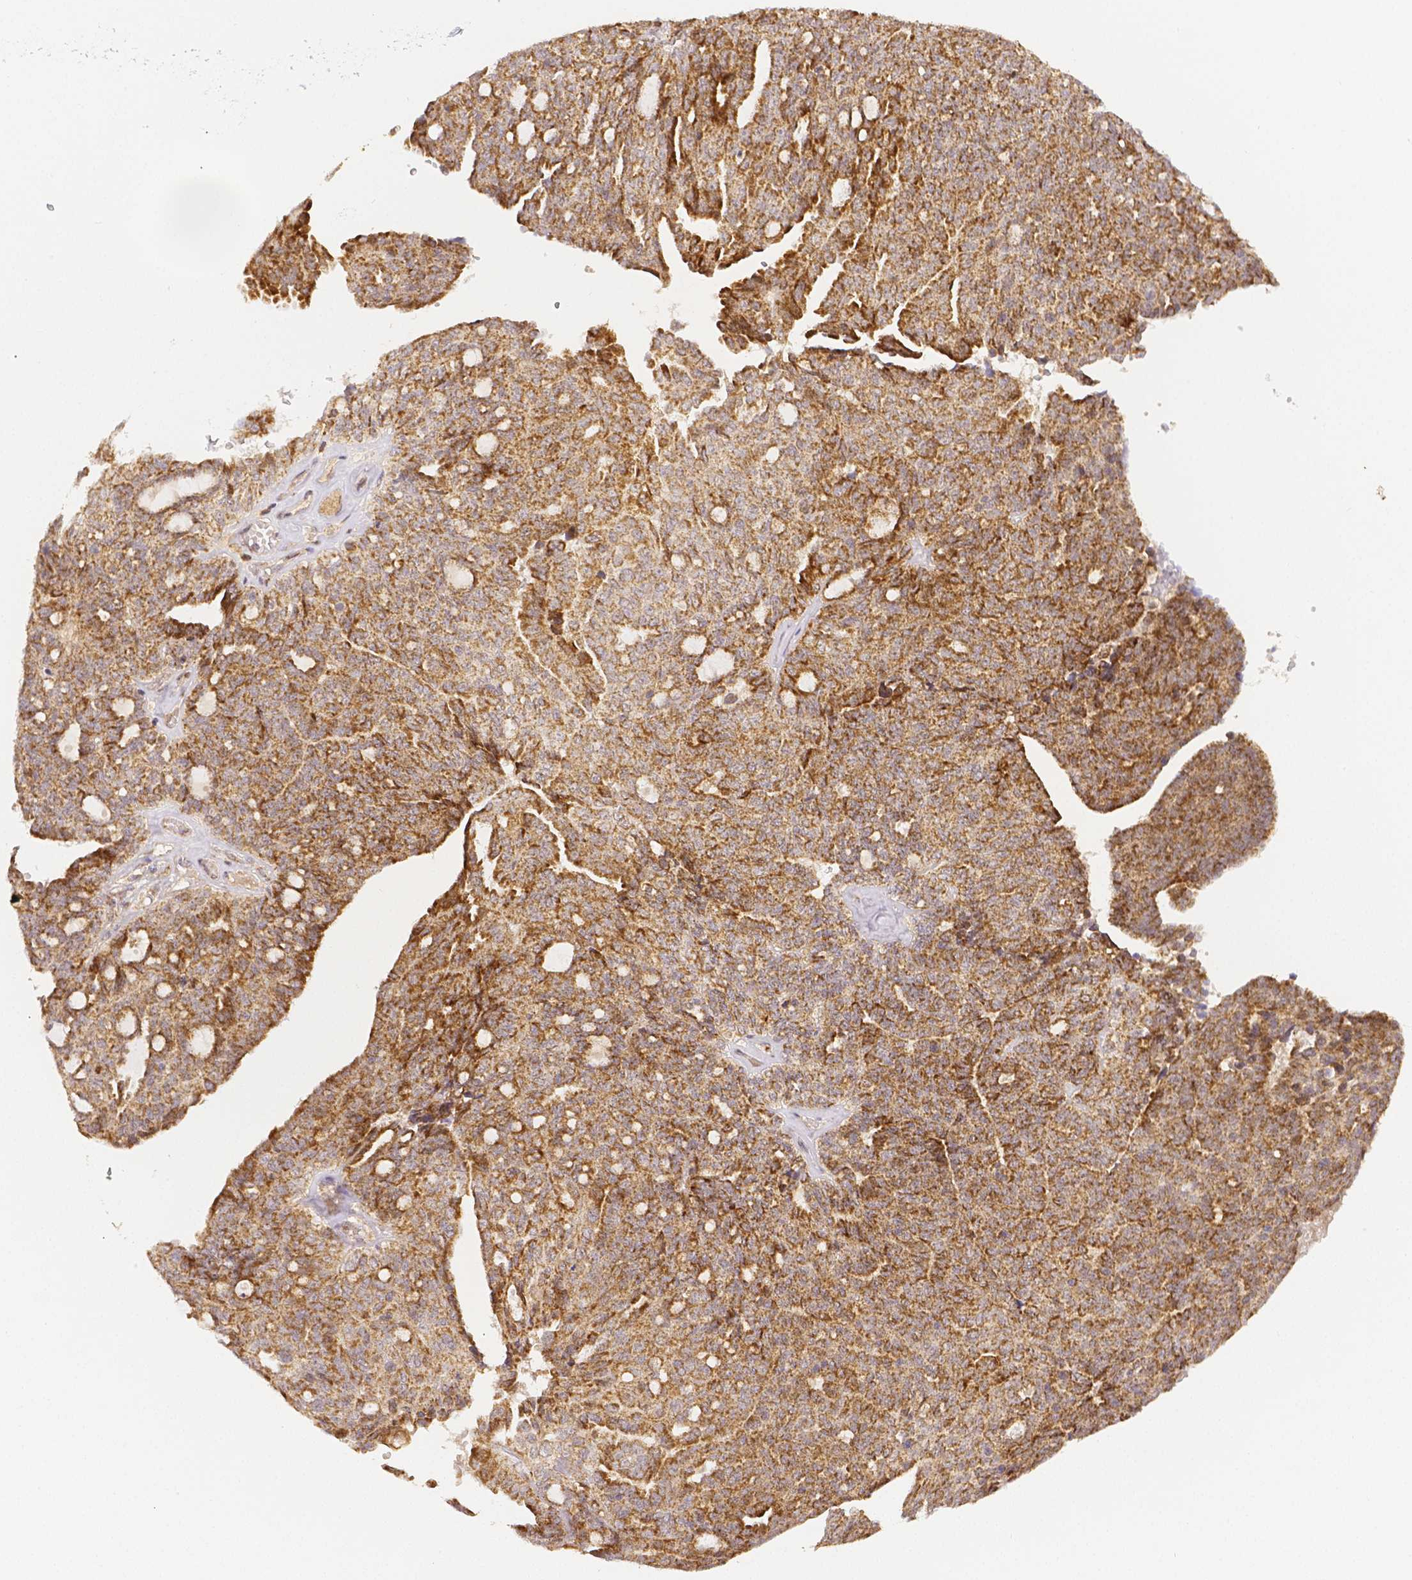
{"staining": {"intensity": "moderate", "quantity": ">75%", "location": "cytoplasmic/membranous"}, "tissue": "ovarian cancer", "cell_type": "Tumor cells", "image_type": "cancer", "snomed": [{"axis": "morphology", "description": "Cystadenocarcinoma, serous, NOS"}, {"axis": "topography", "description": "Ovary"}], "caption": "Human ovarian cancer stained with a protein marker reveals moderate staining in tumor cells.", "gene": "RHOT1", "patient": {"sex": "female", "age": 71}}